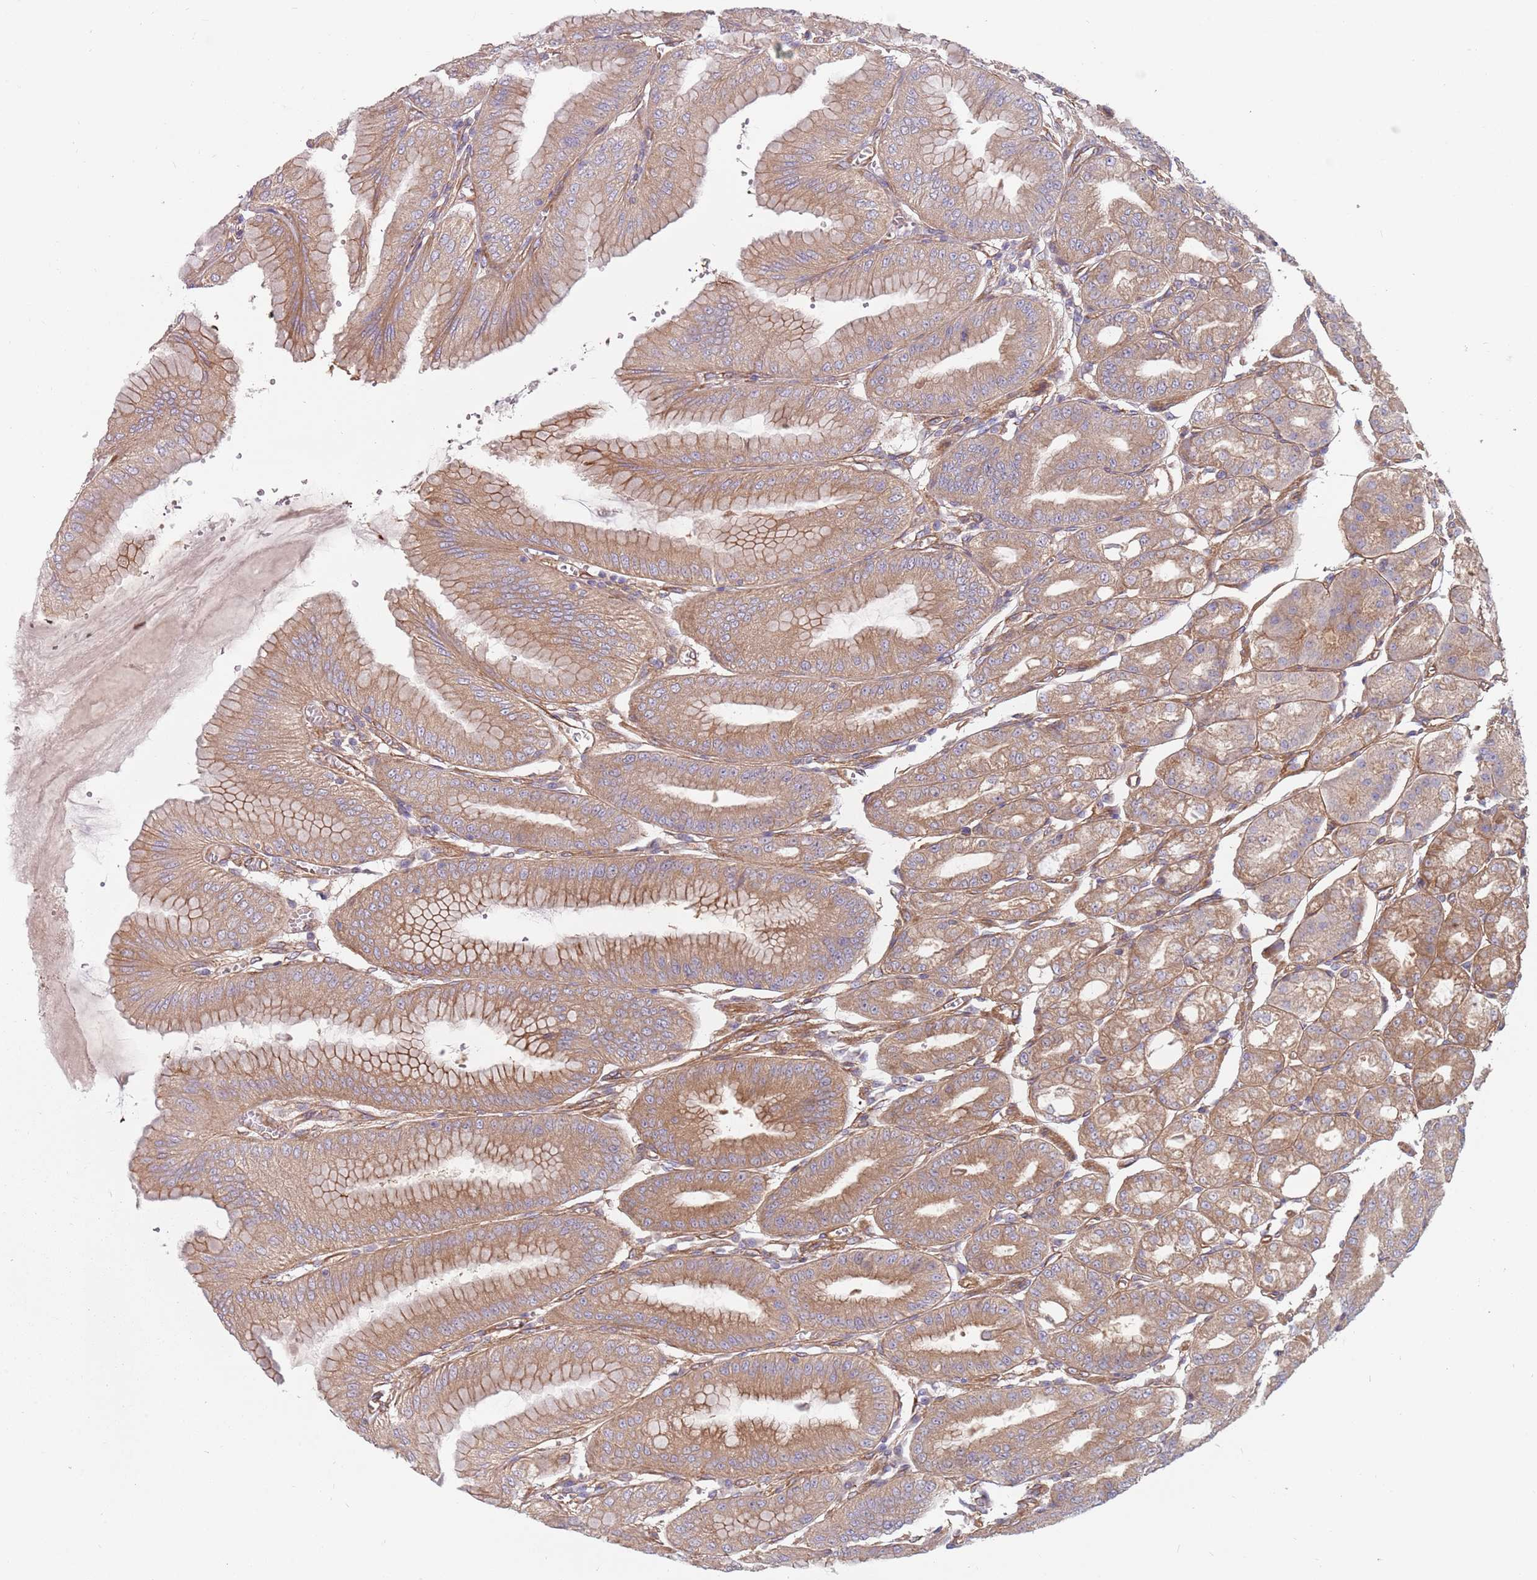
{"staining": {"intensity": "moderate", "quantity": ">75%", "location": "cytoplasmic/membranous"}, "tissue": "stomach", "cell_type": "Glandular cells", "image_type": "normal", "snomed": [{"axis": "morphology", "description": "Normal tissue, NOS"}, {"axis": "topography", "description": "Stomach, lower"}], "caption": "A brown stain highlights moderate cytoplasmic/membranous expression of a protein in glandular cells of benign stomach.", "gene": "SPDL1", "patient": {"sex": "male", "age": 71}}